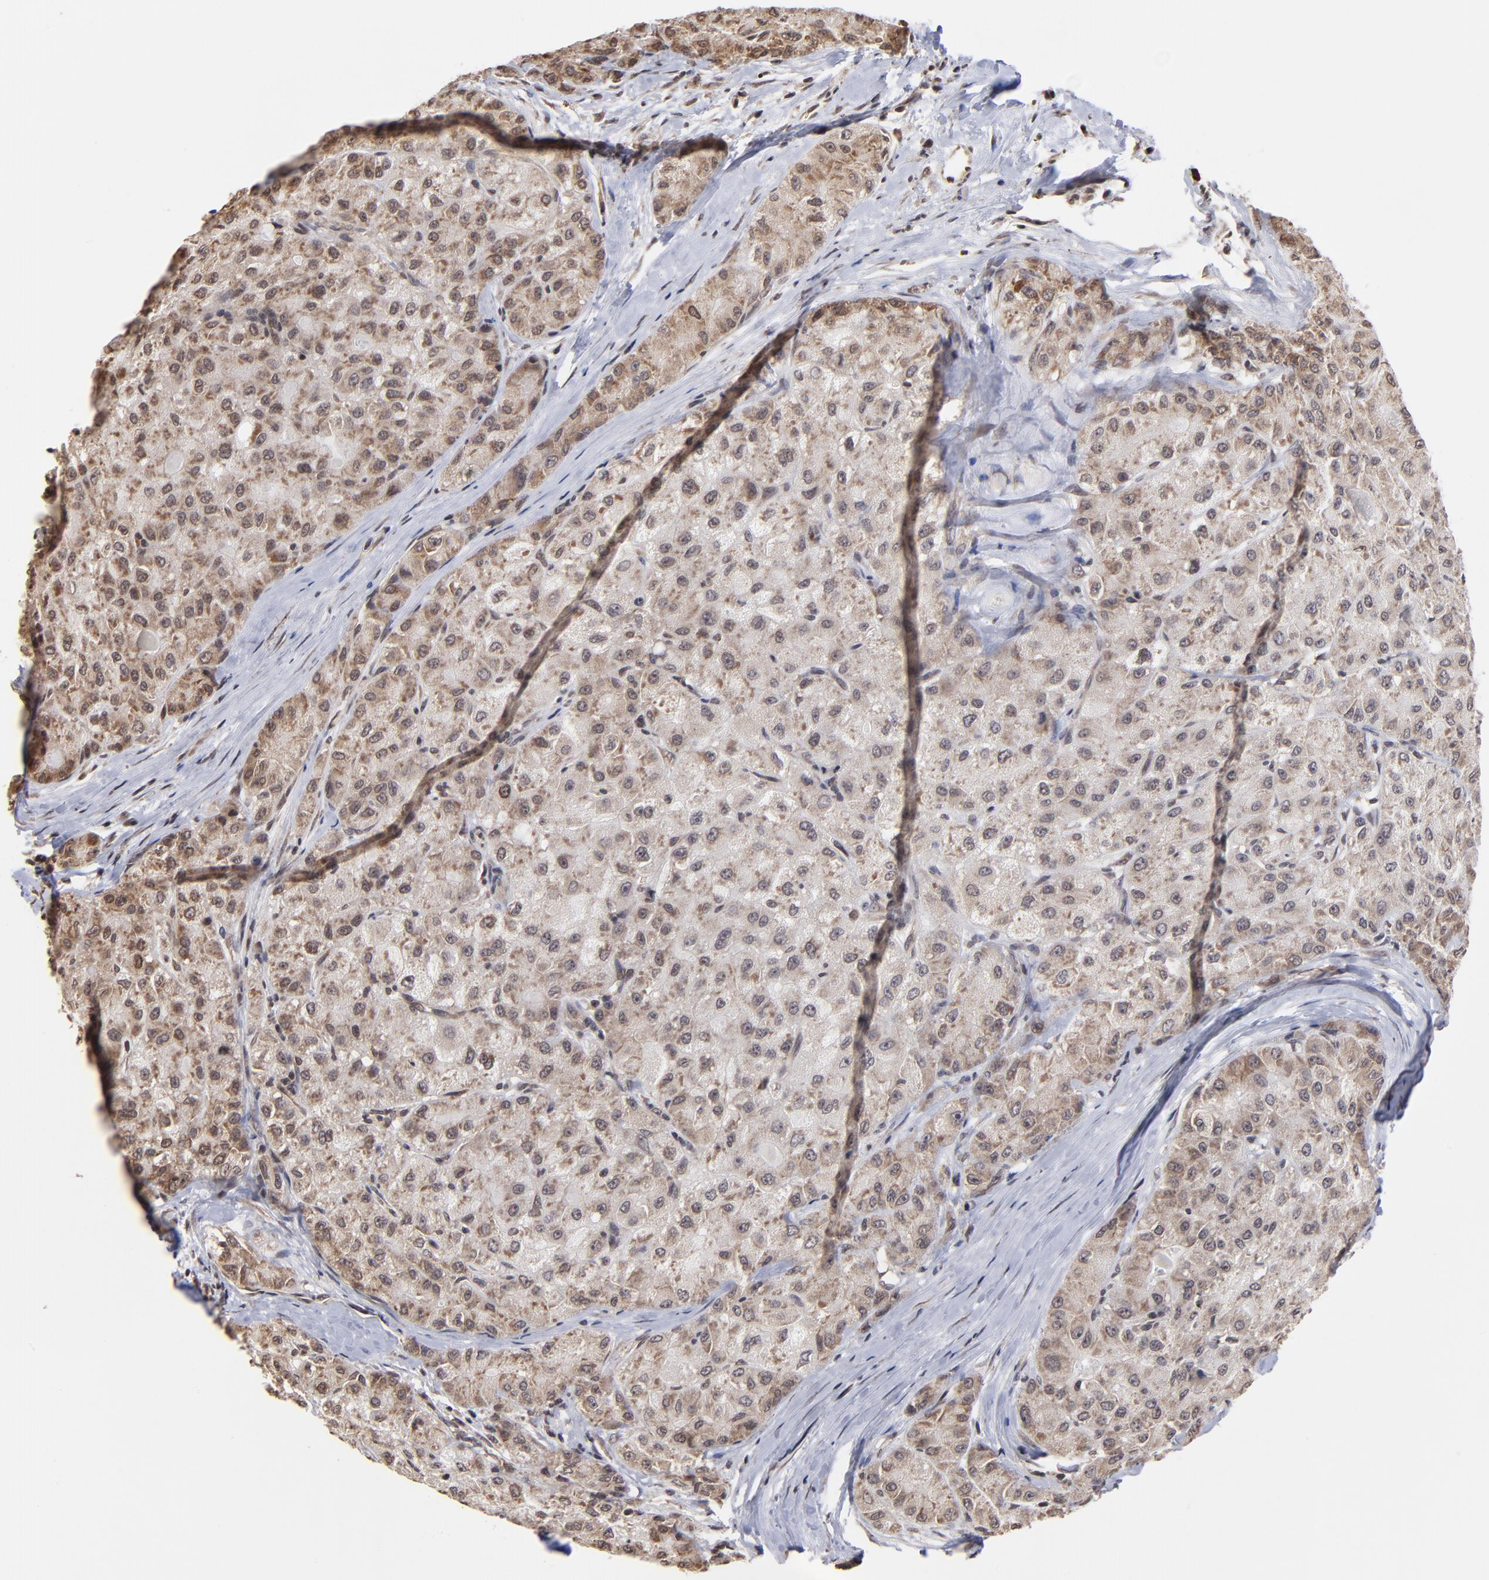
{"staining": {"intensity": "weak", "quantity": "25%-75%", "location": "cytoplasmic/membranous,nuclear"}, "tissue": "liver cancer", "cell_type": "Tumor cells", "image_type": "cancer", "snomed": [{"axis": "morphology", "description": "Carcinoma, Hepatocellular, NOS"}, {"axis": "topography", "description": "Liver"}], "caption": "Human liver cancer (hepatocellular carcinoma) stained for a protein (brown) demonstrates weak cytoplasmic/membranous and nuclear positive positivity in about 25%-75% of tumor cells.", "gene": "BRPF1", "patient": {"sex": "male", "age": 80}}